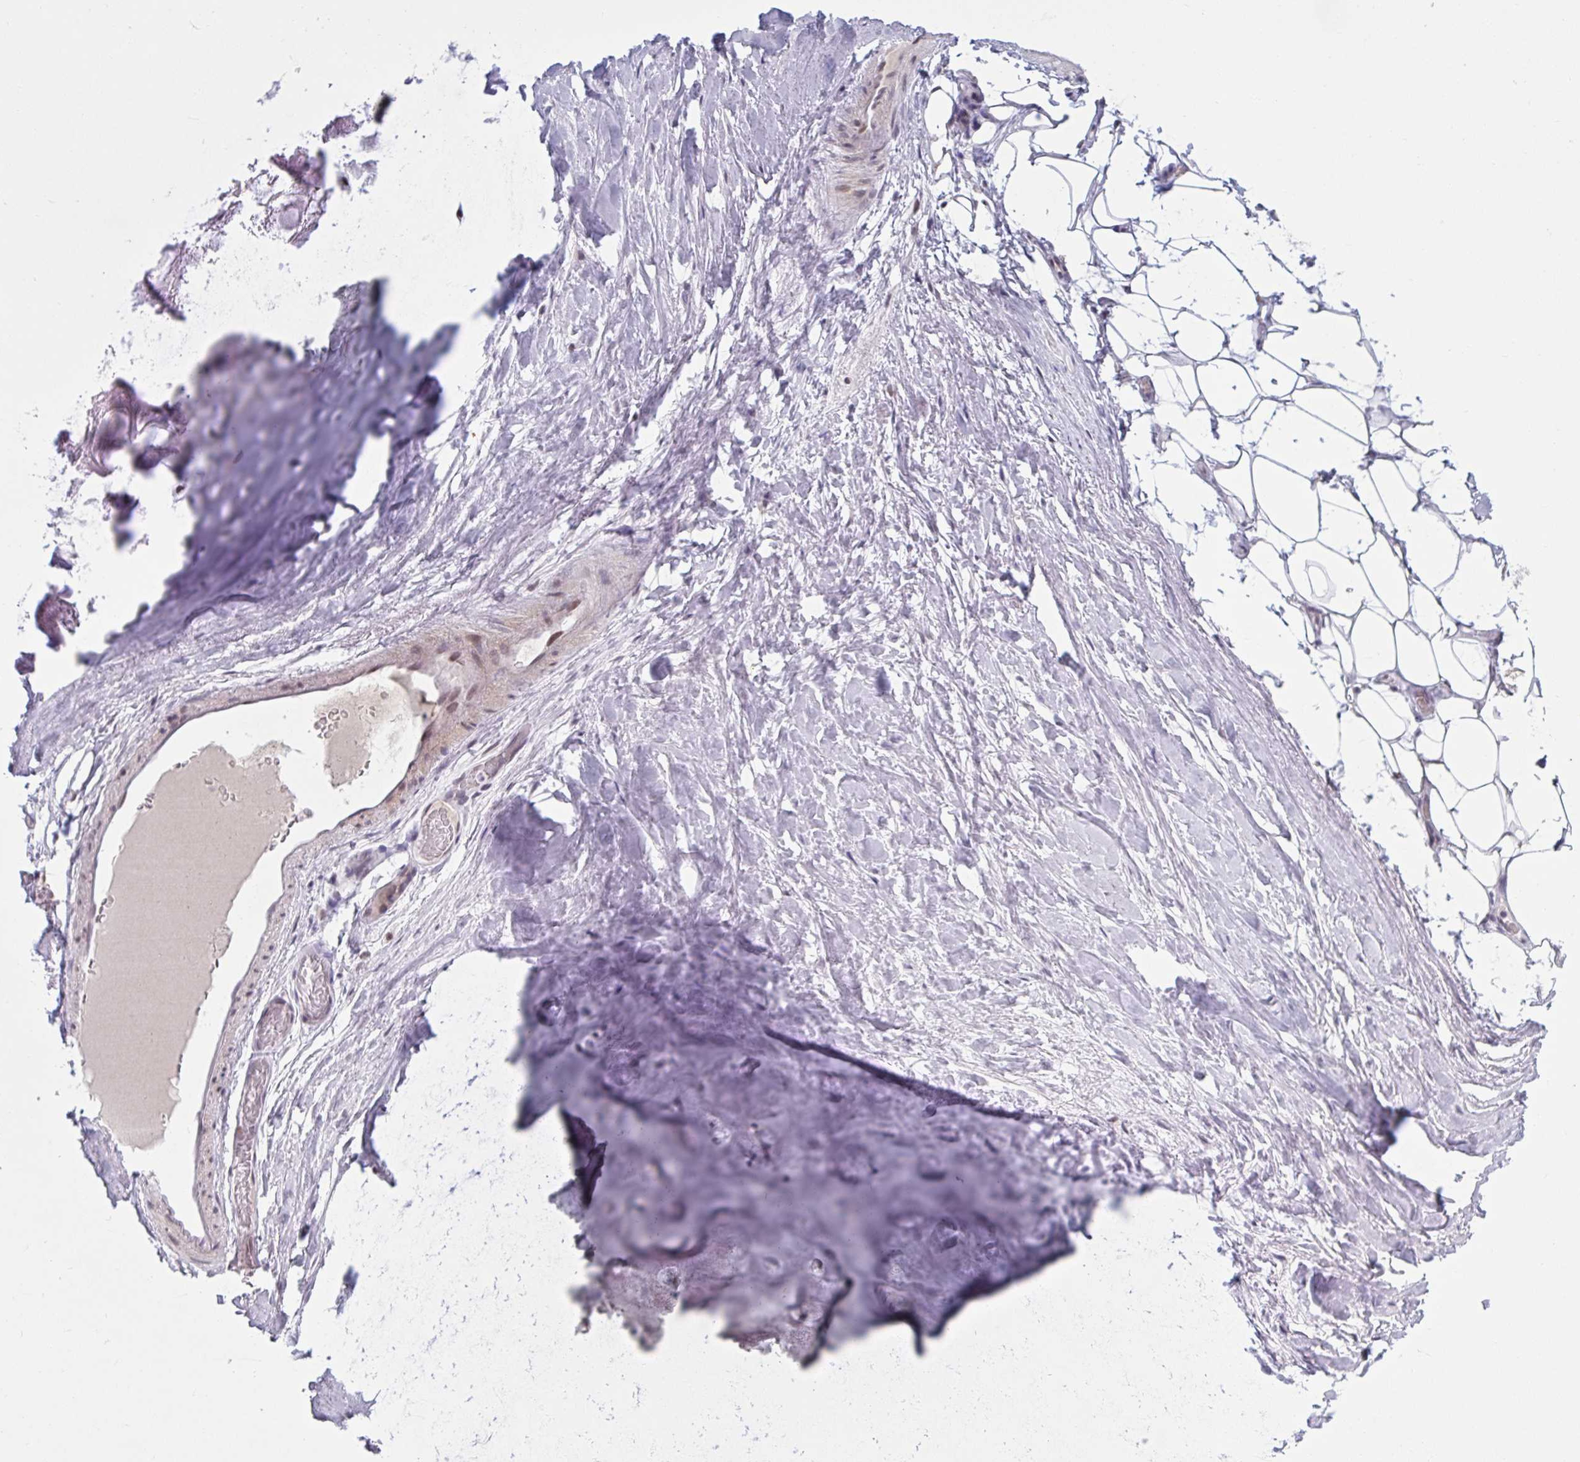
{"staining": {"intensity": "negative", "quantity": "none", "location": "none"}, "tissue": "adipose tissue", "cell_type": "Adipocytes", "image_type": "normal", "snomed": [{"axis": "morphology", "description": "Normal tissue, NOS"}, {"axis": "topography", "description": "Lymph node"}, {"axis": "topography", "description": "Cartilage tissue"}, {"axis": "topography", "description": "Nasopharynx"}], "caption": "Immunohistochemistry photomicrograph of normal adipose tissue: human adipose tissue stained with DAB demonstrates no significant protein staining in adipocytes.", "gene": "HSD17B6", "patient": {"sex": "male", "age": 63}}